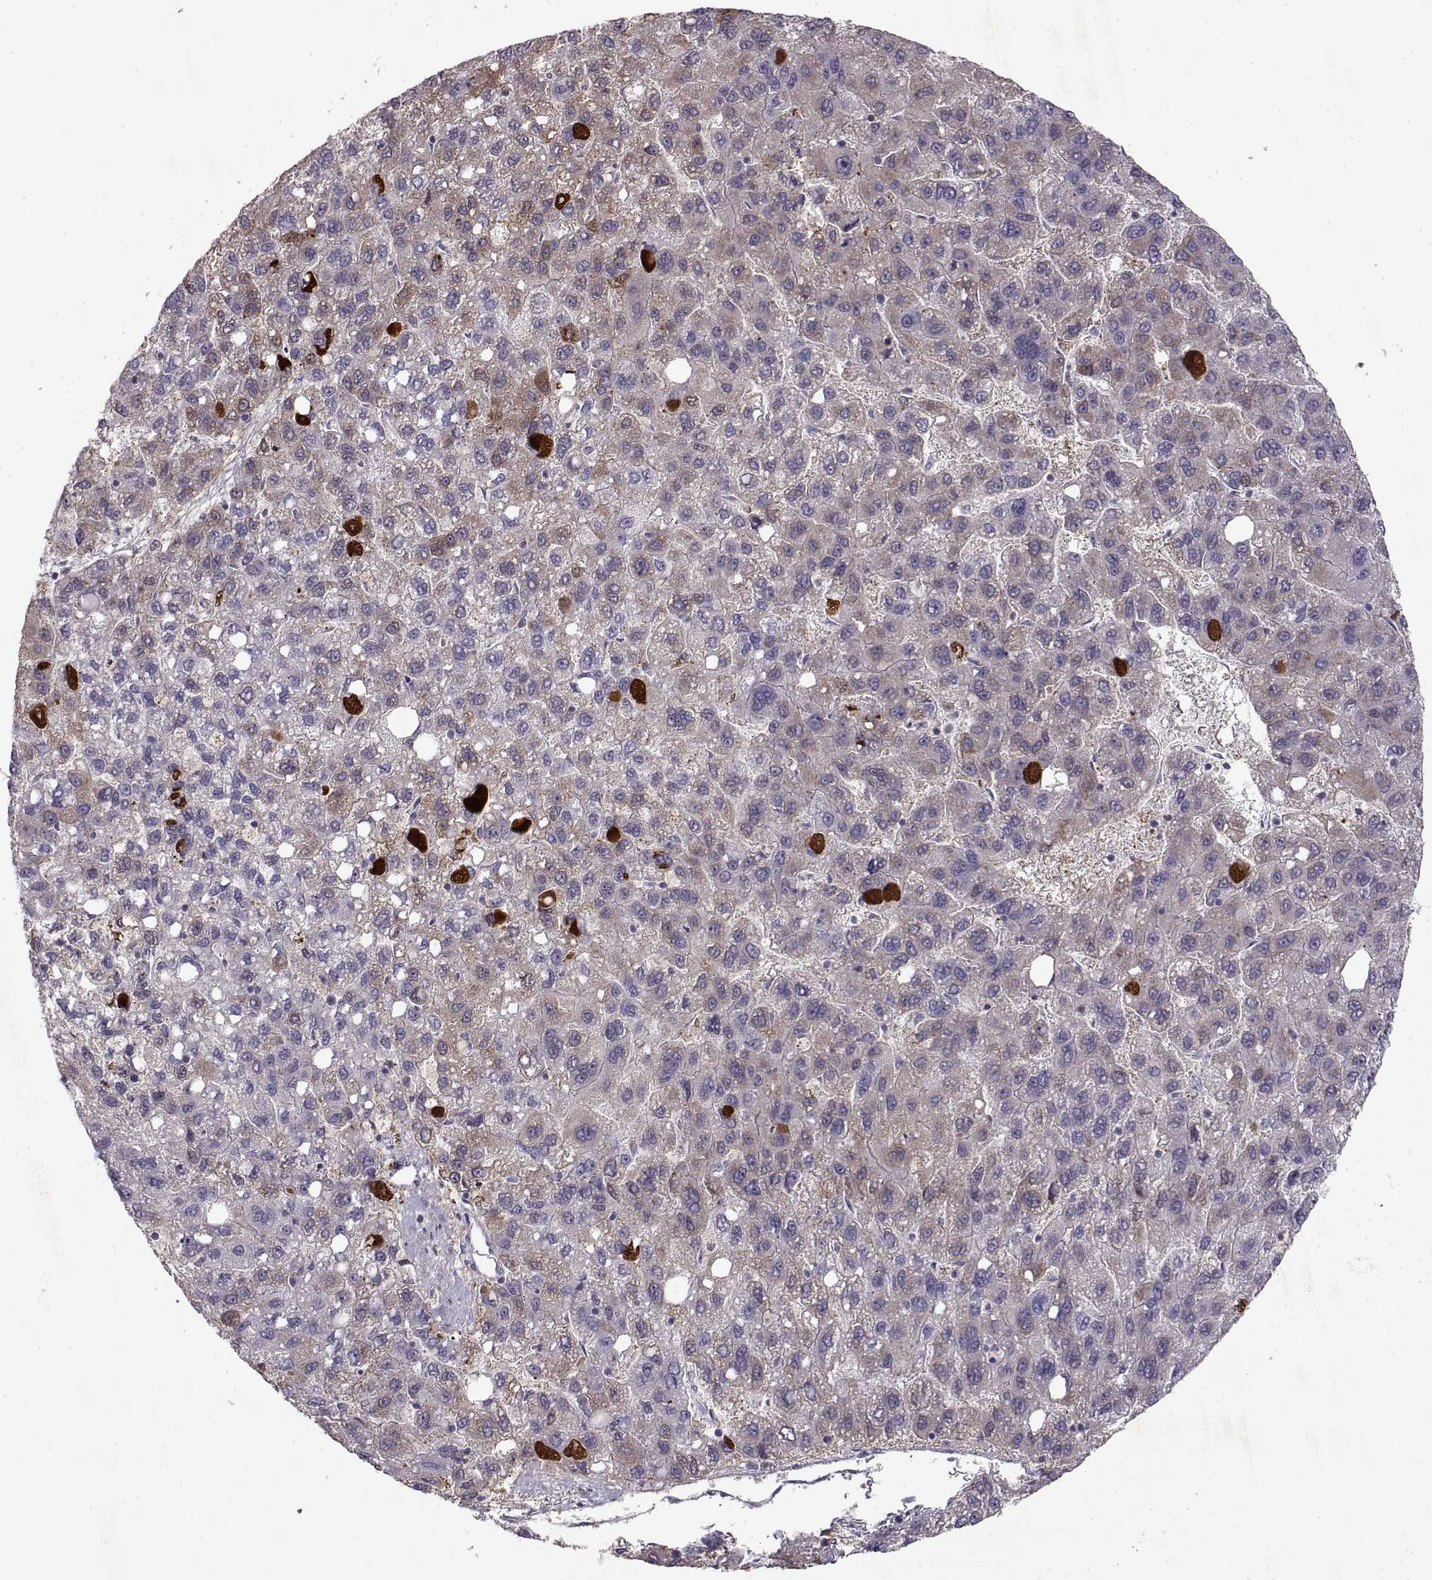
{"staining": {"intensity": "moderate", "quantity": ">75%", "location": "cytoplasmic/membranous"}, "tissue": "liver cancer", "cell_type": "Tumor cells", "image_type": "cancer", "snomed": [{"axis": "morphology", "description": "Carcinoma, Hepatocellular, NOS"}, {"axis": "topography", "description": "Liver"}], "caption": "A brown stain shows moderate cytoplasmic/membranous staining of a protein in hepatocellular carcinoma (liver) tumor cells. (Brightfield microscopy of DAB IHC at high magnification).", "gene": "ADAM11", "patient": {"sex": "female", "age": 82}}